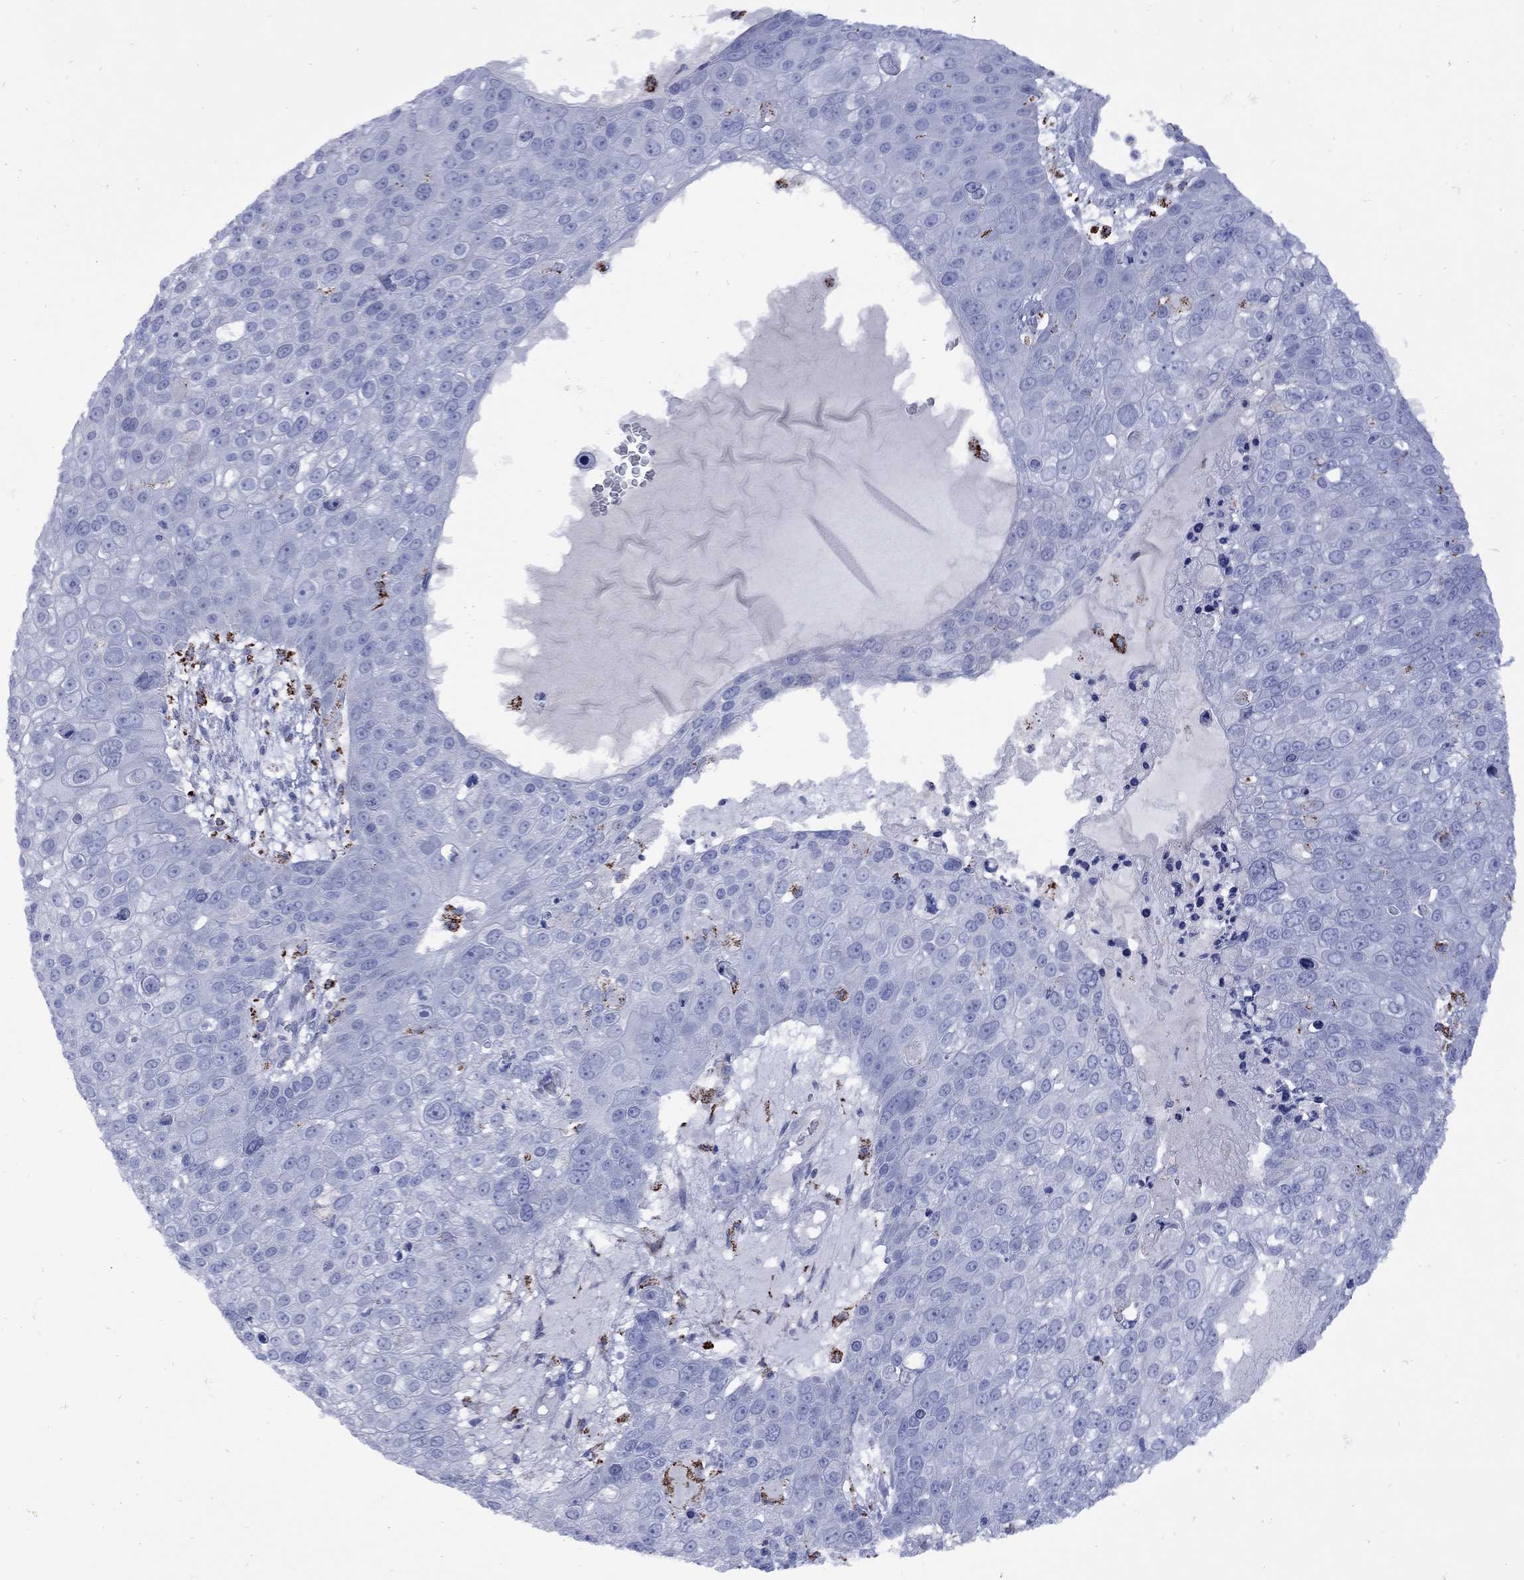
{"staining": {"intensity": "strong", "quantity": "<25%", "location": "cytoplasmic/membranous"}, "tissue": "skin cancer", "cell_type": "Tumor cells", "image_type": "cancer", "snomed": [{"axis": "morphology", "description": "Squamous cell carcinoma, NOS"}, {"axis": "topography", "description": "Skin"}], "caption": "There is medium levels of strong cytoplasmic/membranous staining in tumor cells of skin squamous cell carcinoma, as demonstrated by immunohistochemical staining (brown color).", "gene": "SESTD1", "patient": {"sex": "male", "age": 71}}